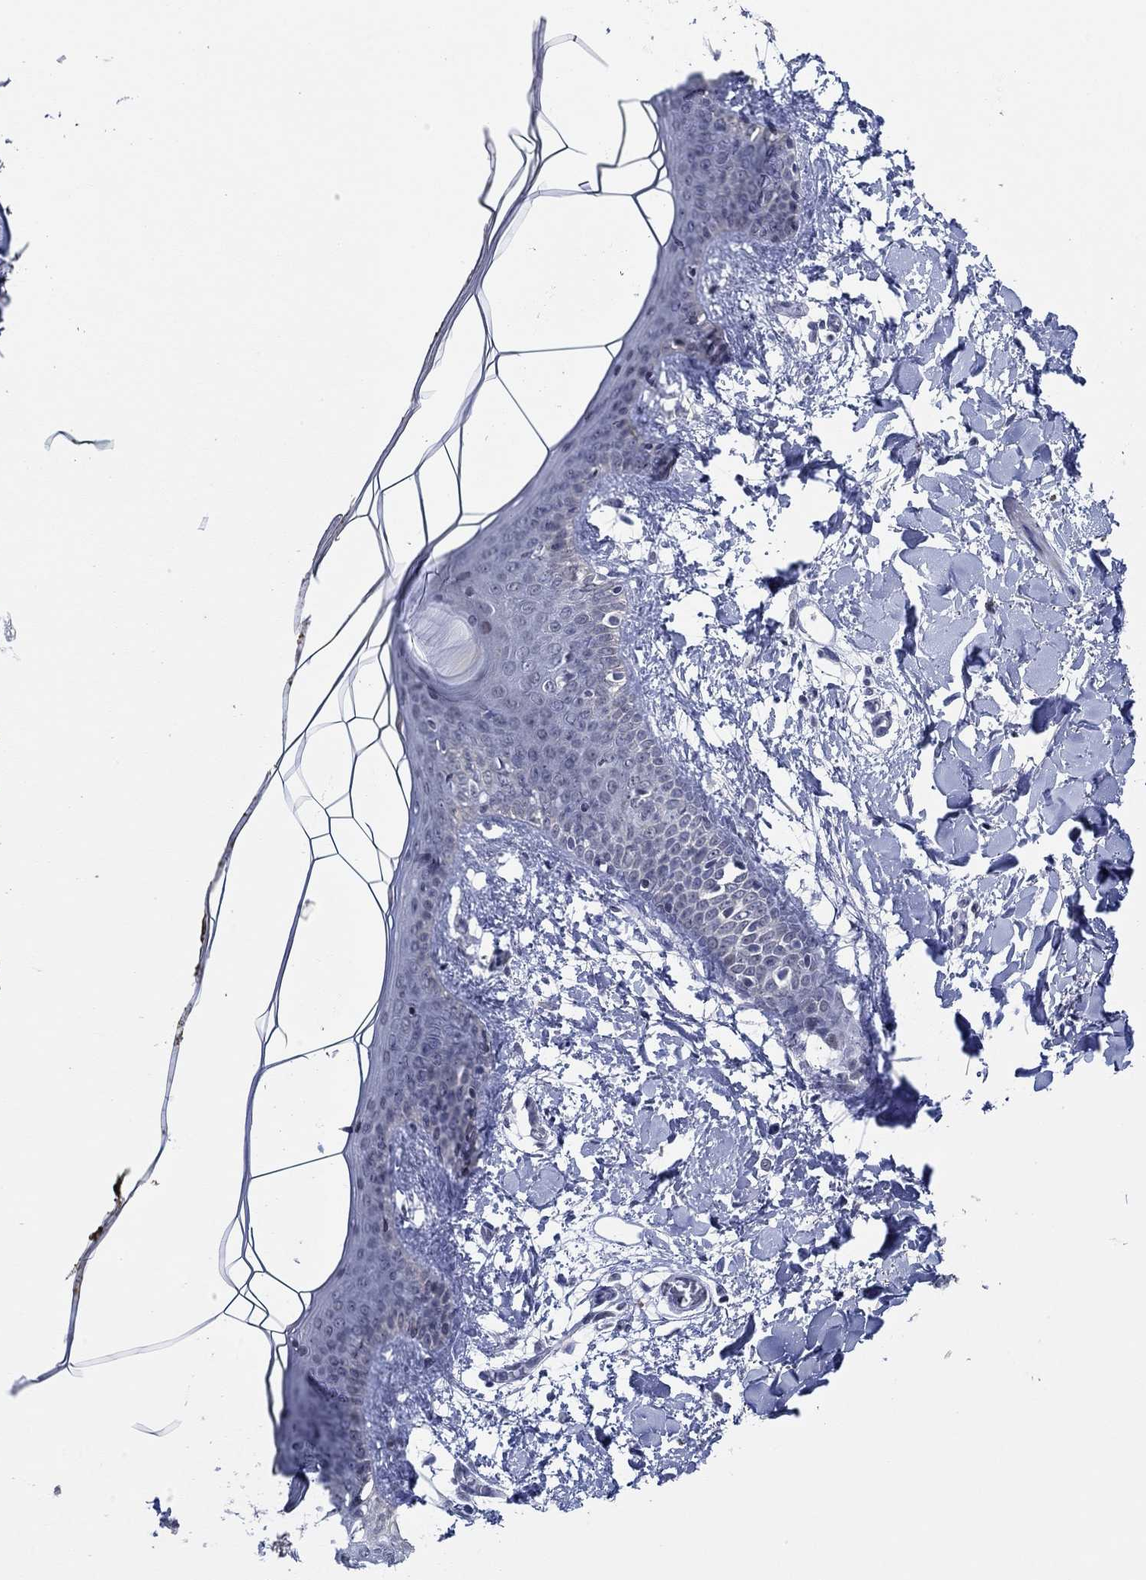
{"staining": {"intensity": "negative", "quantity": "none", "location": "none"}, "tissue": "skin", "cell_type": "Fibroblasts", "image_type": "normal", "snomed": [{"axis": "morphology", "description": "Normal tissue, NOS"}, {"axis": "topography", "description": "Skin"}], "caption": "This is a photomicrograph of immunohistochemistry staining of benign skin, which shows no expression in fibroblasts.", "gene": "SLC34A1", "patient": {"sex": "female", "age": 34}}